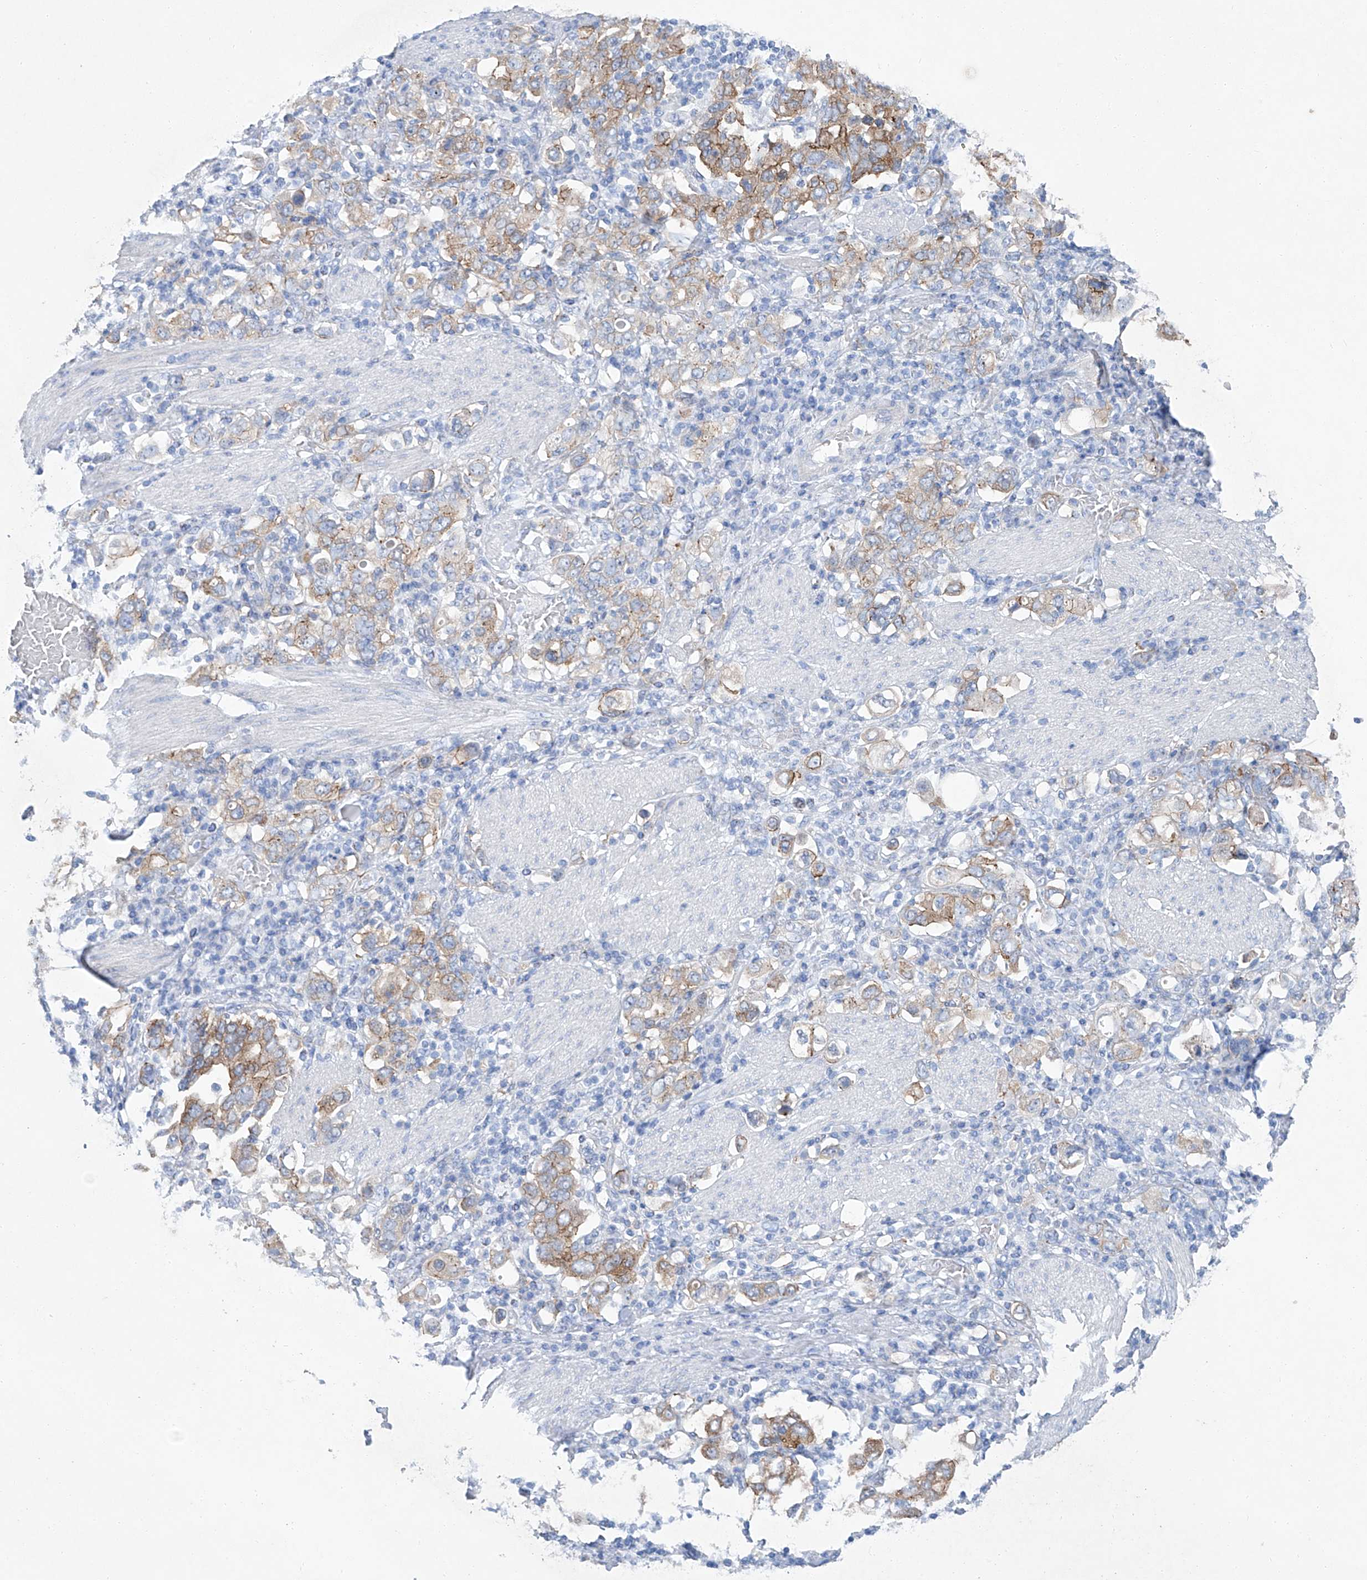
{"staining": {"intensity": "moderate", "quantity": ">75%", "location": "cytoplasmic/membranous"}, "tissue": "stomach cancer", "cell_type": "Tumor cells", "image_type": "cancer", "snomed": [{"axis": "morphology", "description": "Adenocarcinoma, NOS"}, {"axis": "topography", "description": "Stomach, upper"}], "caption": "DAB immunohistochemical staining of human stomach cancer displays moderate cytoplasmic/membranous protein staining in approximately >75% of tumor cells.", "gene": "MAGI1", "patient": {"sex": "male", "age": 62}}